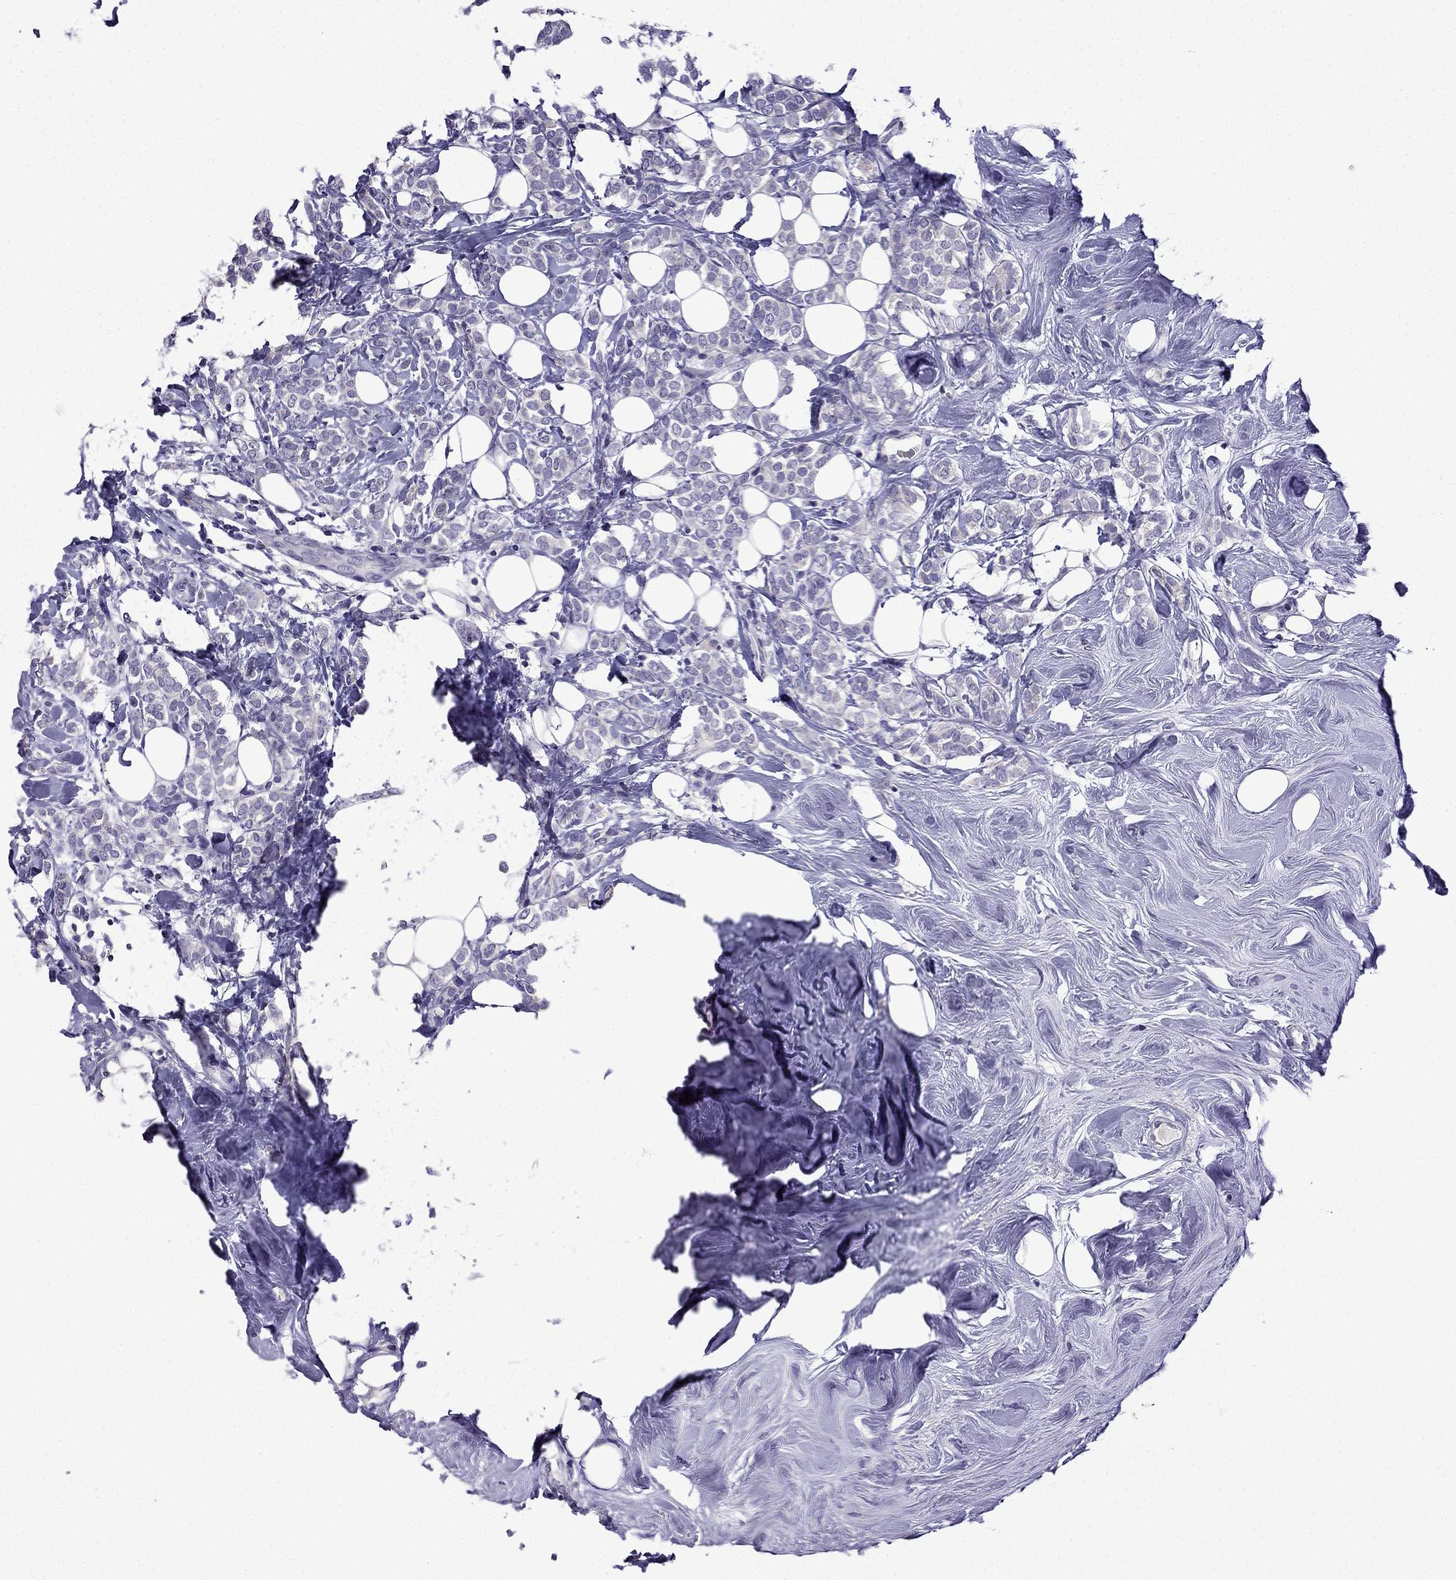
{"staining": {"intensity": "negative", "quantity": "none", "location": "none"}, "tissue": "breast cancer", "cell_type": "Tumor cells", "image_type": "cancer", "snomed": [{"axis": "morphology", "description": "Lobular carcinoma"}, {"axis": "topography", "description": "Breast"}], "caption": "Tumor cells show no significant staining in lobular carcinoma (breast).", "gene": "TTN", "patient": {"sex": "female", "age": 49}}